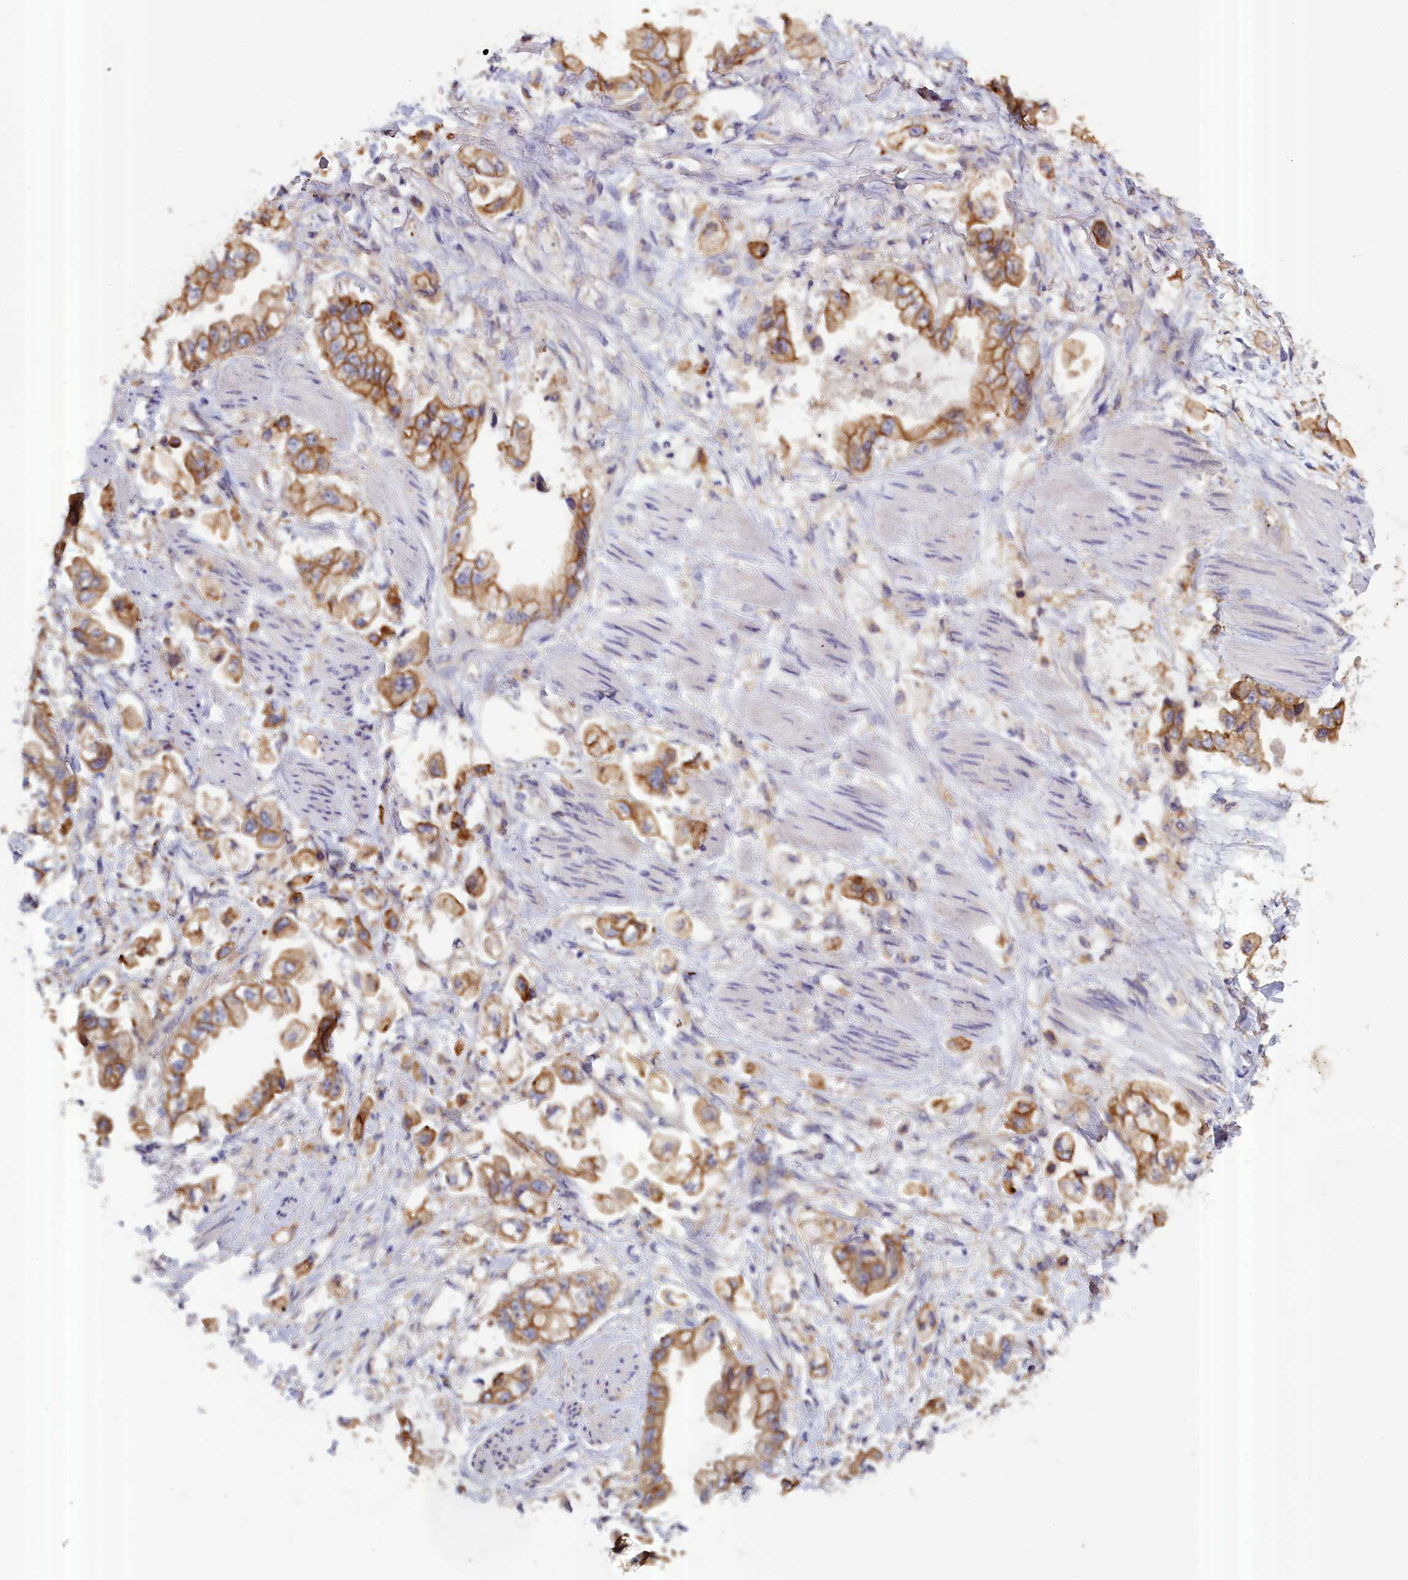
{"staining": {"intensity": "moderate", "quantity": ">75%", "location": "cytoplasmic/membranous"}, "tissue": "stomach cancer", "cell_type": "Tumor cells", "image_type": "cancer", "snomed": [{"axis": "morphology", "description": "Adenocarcinoma, NOS"}, {"axis": "topography", "description": "Stomach"}], "caption": "There is medium levels of moderate cytoplasmic/membranous staining in tumor cells of stomach cancer (adenocarcinoma), as demonstrated by immunohistochemical staining (brown color).", "gene": "COL19A1", "patient": {"sex": "male", "age": 62}}